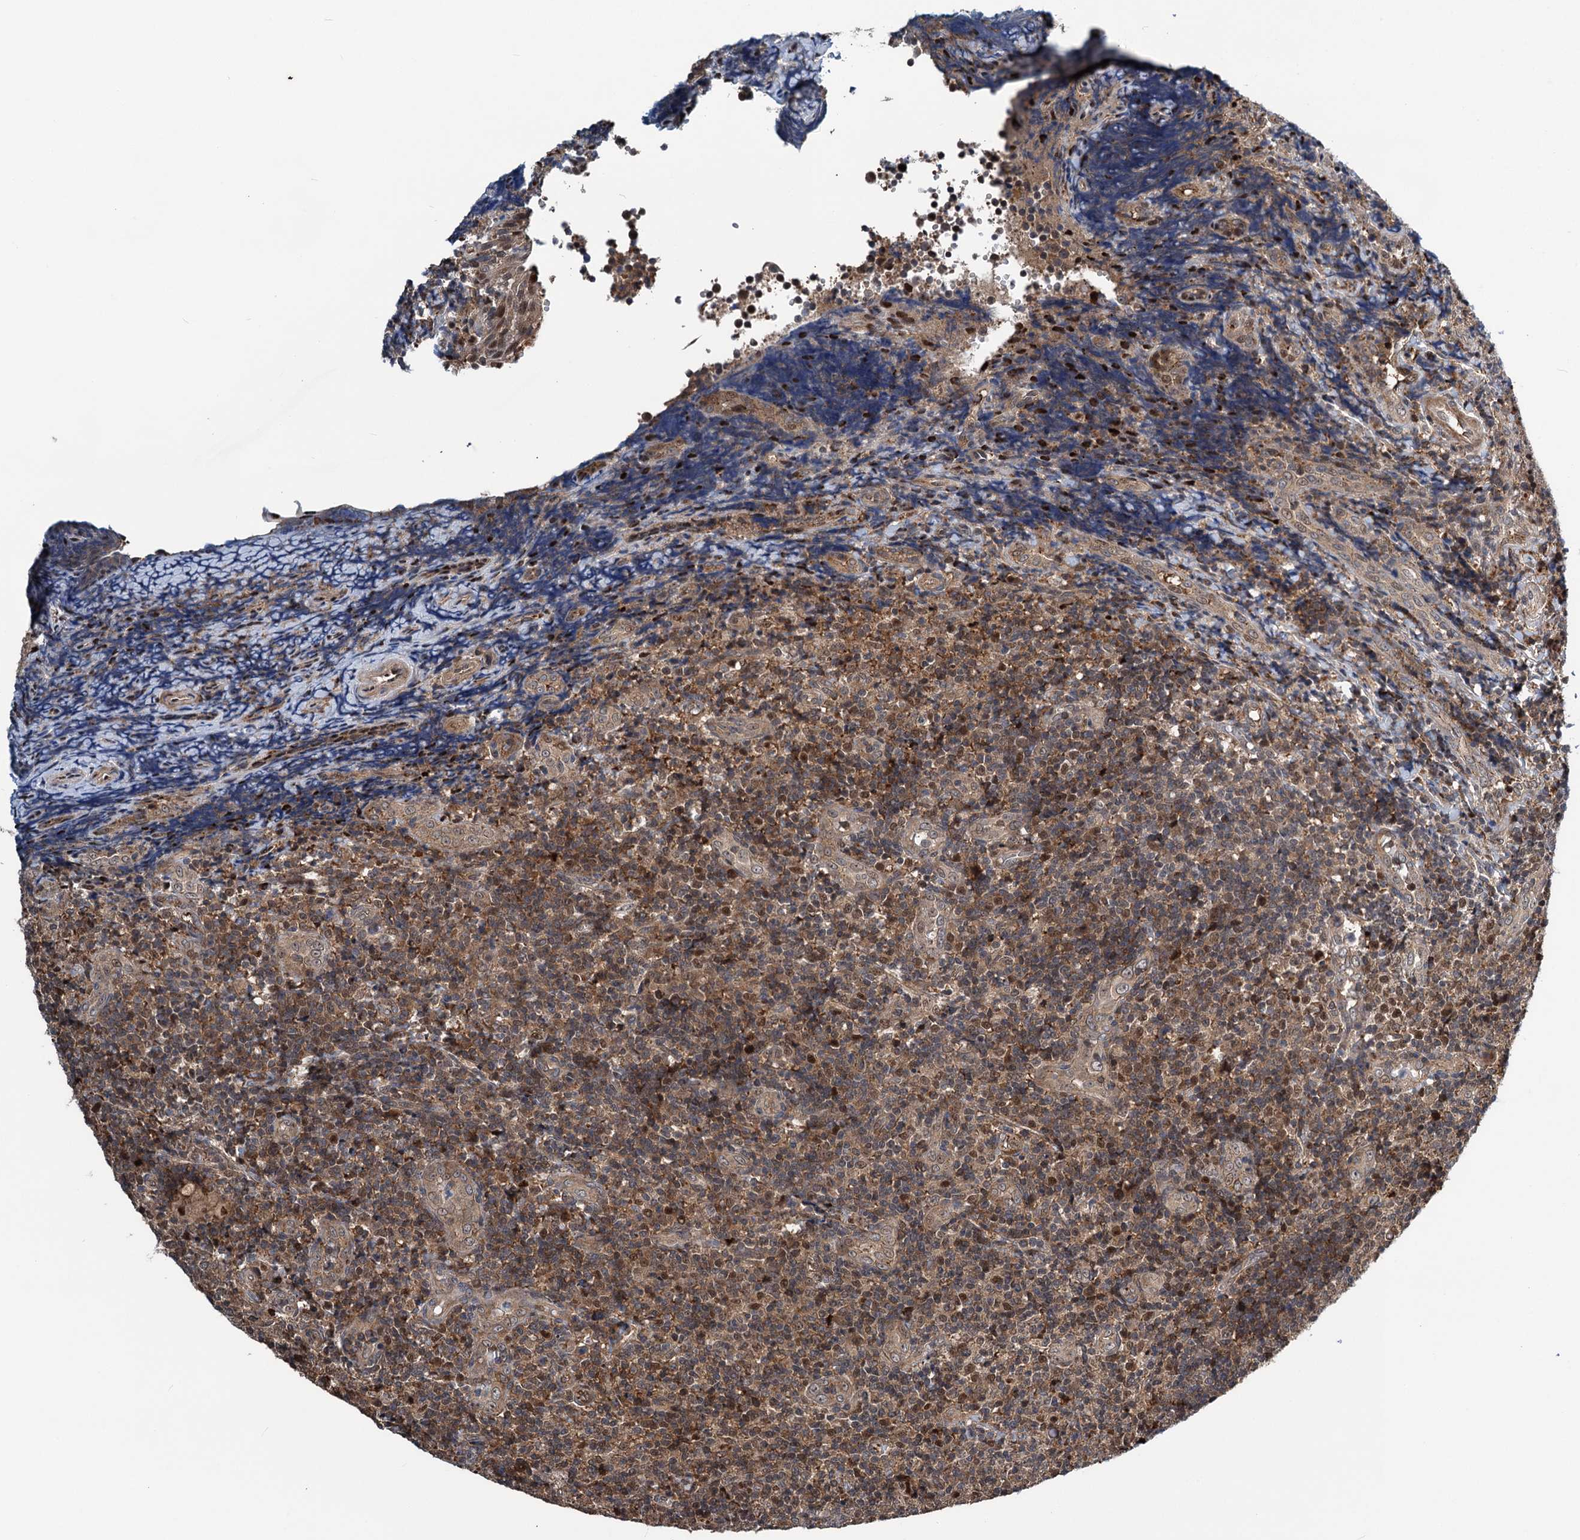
{"staining": {"intensity": "moderate", "quantity": "<25%", "location": "nuclear"}, "tissue": "tonsil", "cell_type": "Germinal center cells", "image_type": "normal", "snomed": [{"axis": "morphology", "description": "Normal tissue, NOS"}, {"axis": "topography", "description": "Tonsil"}], "caption": "This histopathology image shows unremarkable tonsil stained with immunohistochemistry to label a protein in brown. The nuclear of germinal center cells show moderate positivity for the protein. Nuclei are counter-stained blue.", "gene": "GPBP1", "patient": {"sex": "female", "age": 19}}